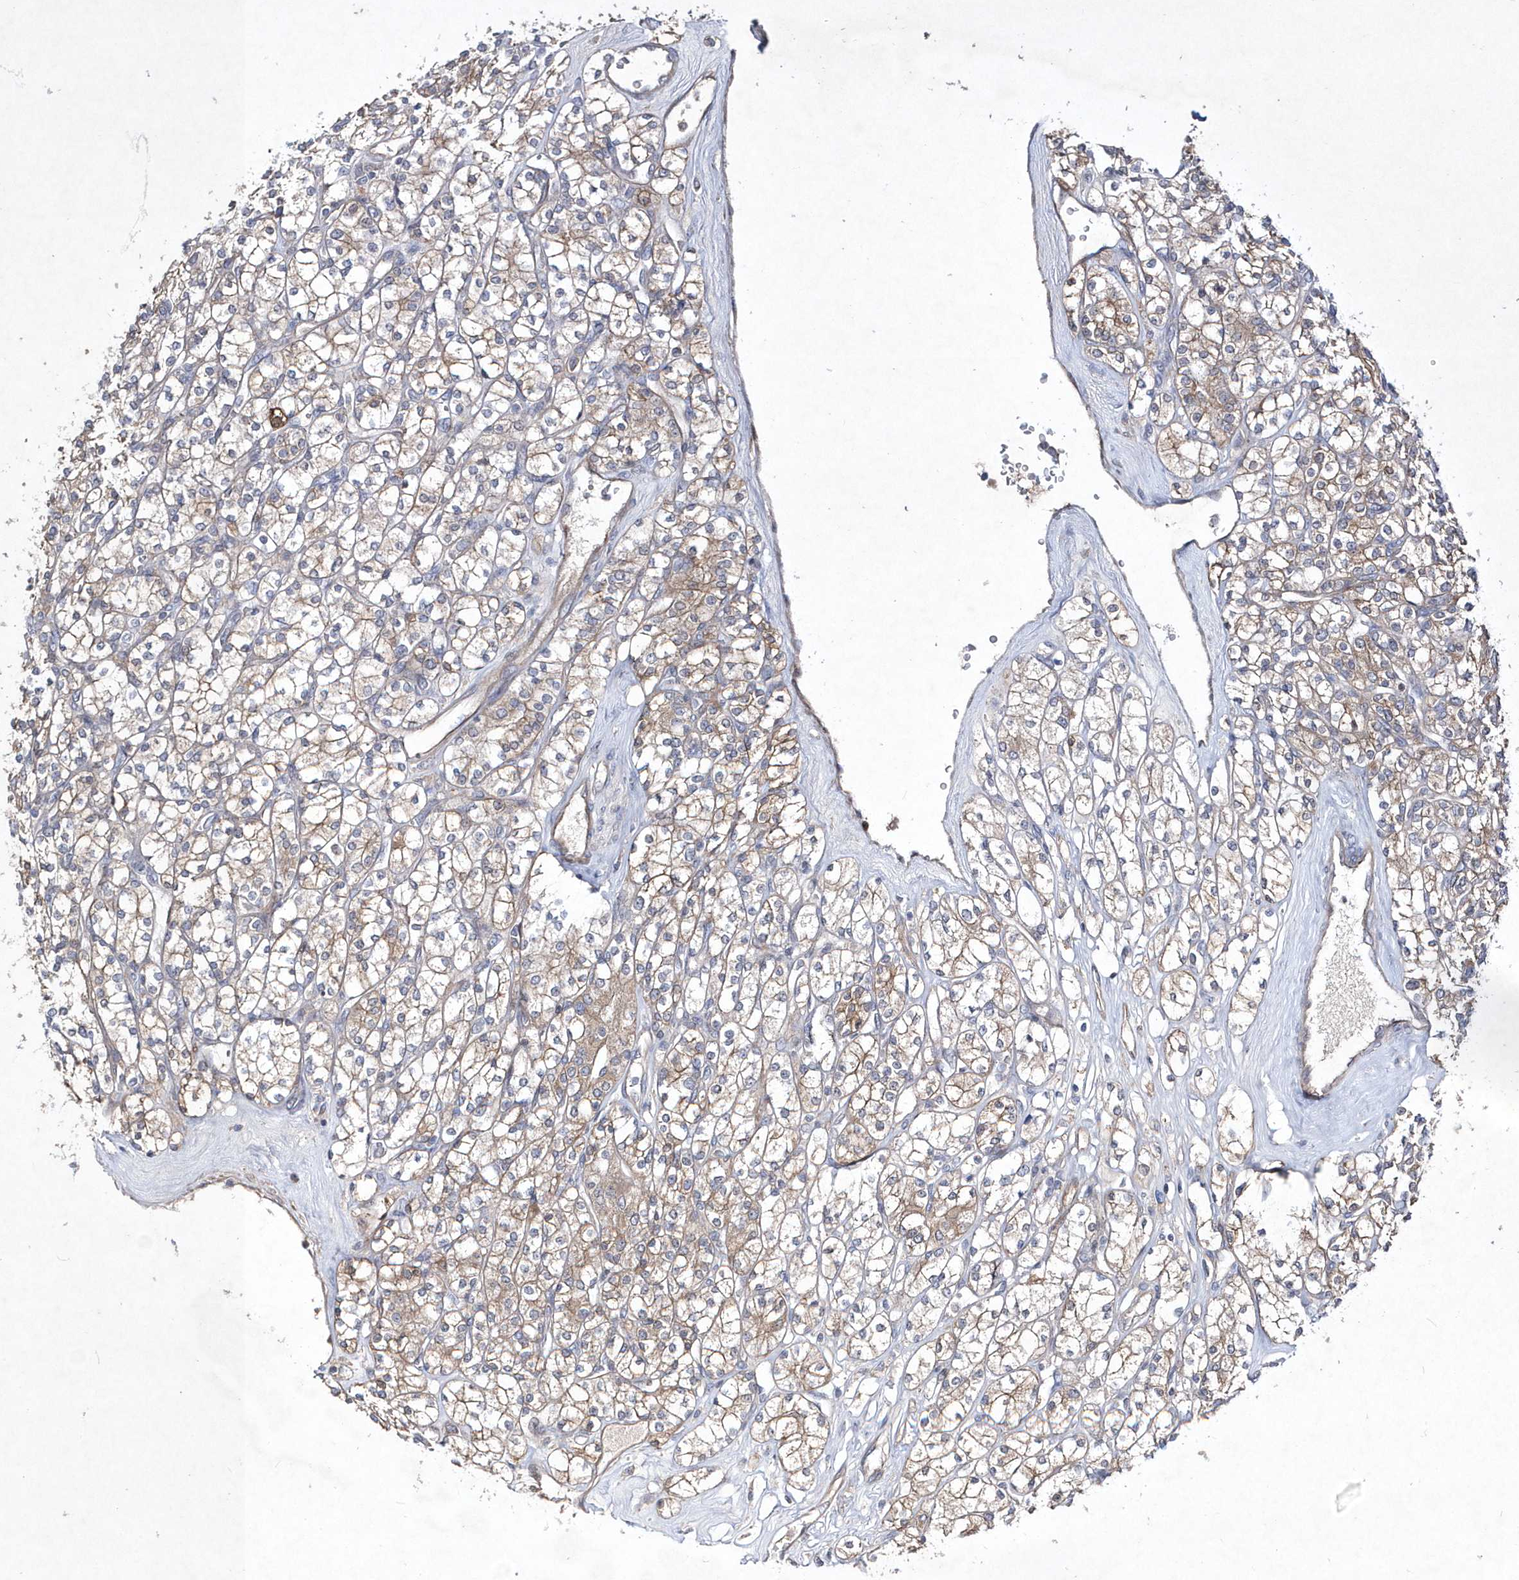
{"staining": {"intensity": "moderate", "quantity": ">75%", "location": "cytoplasmic/membranous"}, "tissue": "renal cancer", "cell_type": "Tumor cells", "image_type": "cancer", "snomed": [{"axis": "morphology", "description": "Adenocarcinoma, NOS"}, {"axis": "topography", "description": "Kidney"}], "caption": "Tumor cells demonstrate moderate cytoplasmic/membranous staining in approximately >75% of cells in renal cancer.", "gene": "DSPP", "patient": {"sex": "male", "age": 77}}